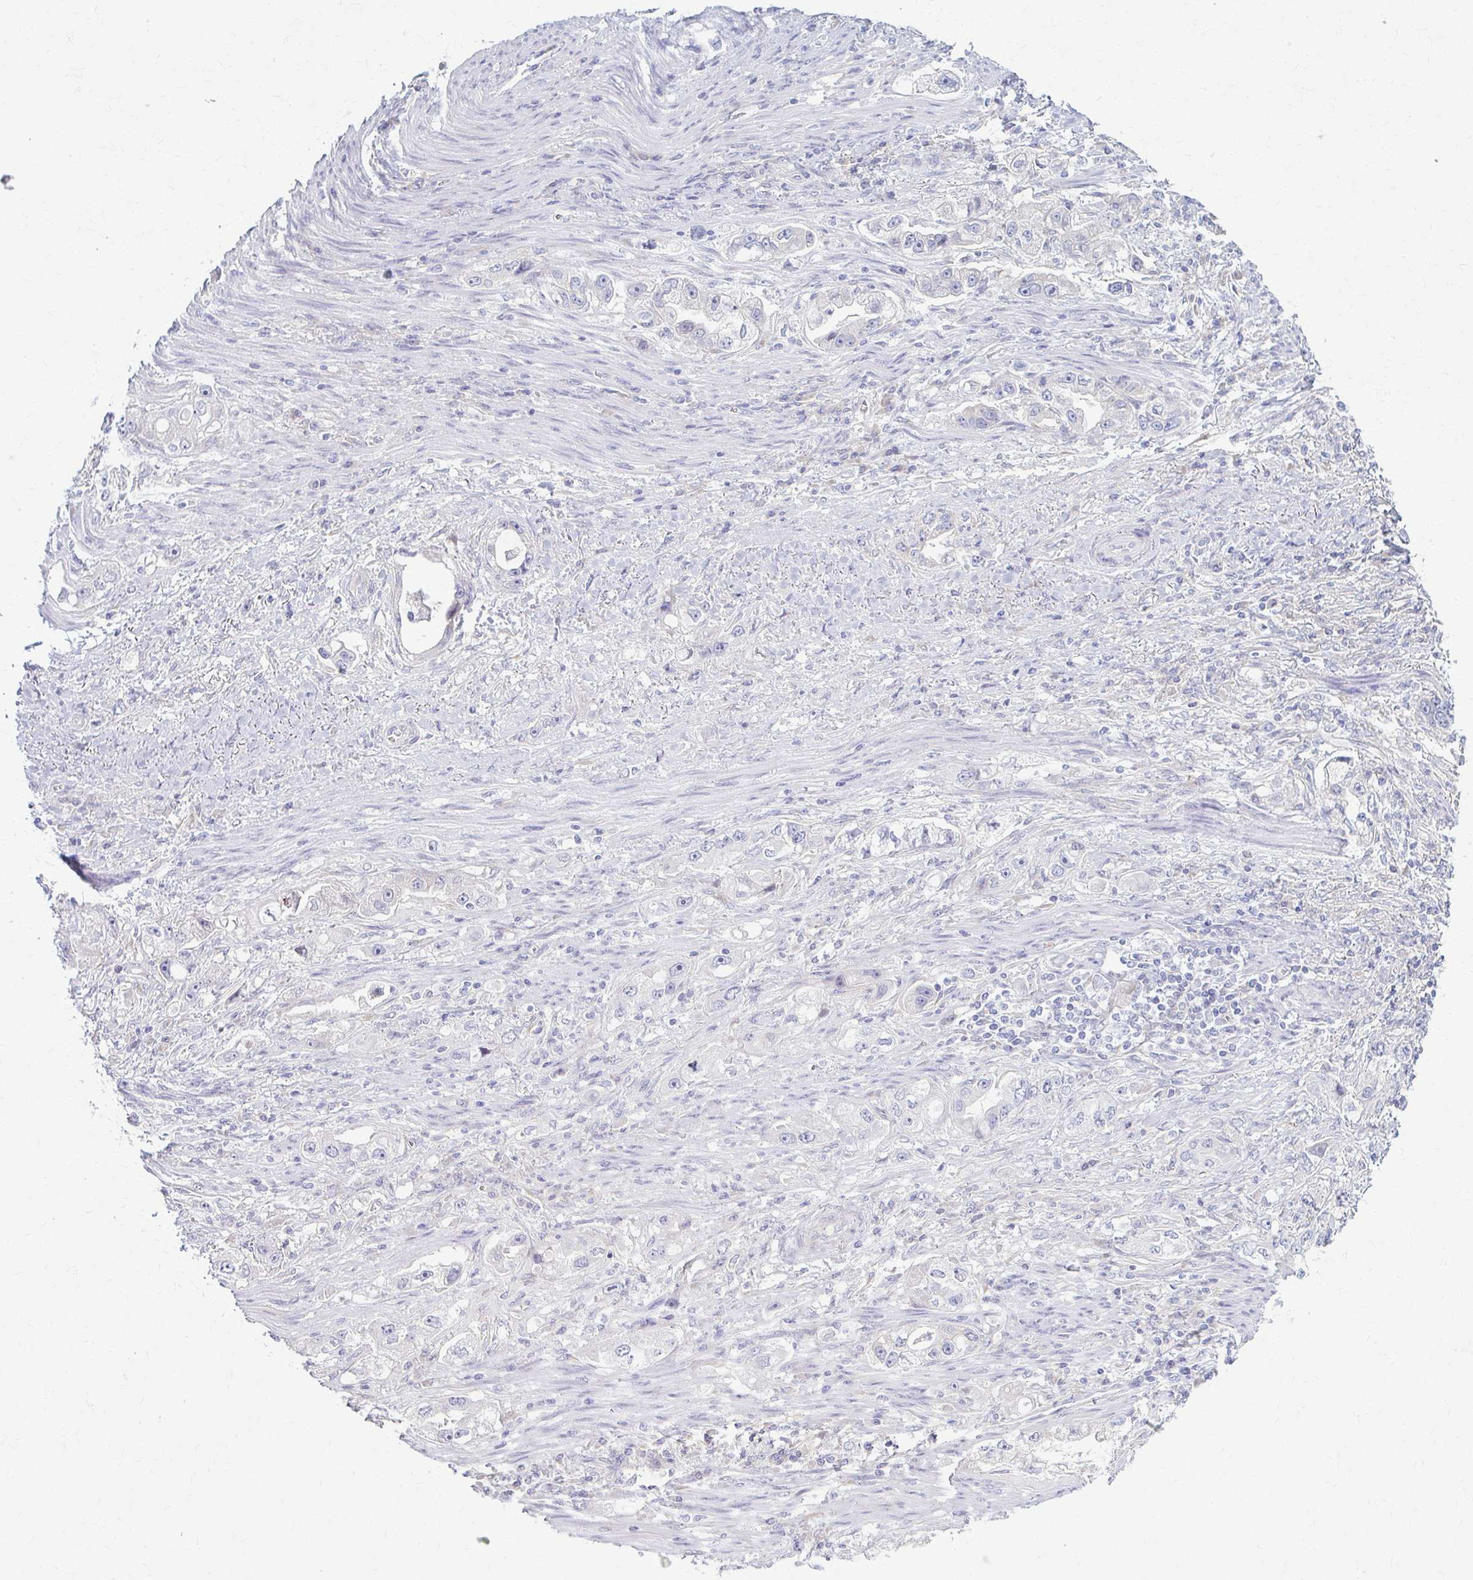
{"staining": {"intensity": "negative", "quantity": "none", "location": "none"}, "tissue": "stomach cancer", "cell_type": "Tumor cells", "image_type": "cancer", "snomed": [{"axis": "morphology", "description": "Adenocarcinoma, NOS"}, {"axis": "topography", "description": "Stomach, lower"}], "caption": "Tumor cells are negative for protein expression in human stomach cancer (adenocarcinoma).", "gene": "PRKRA", "patient": {"sex": "female", "age": 93}}